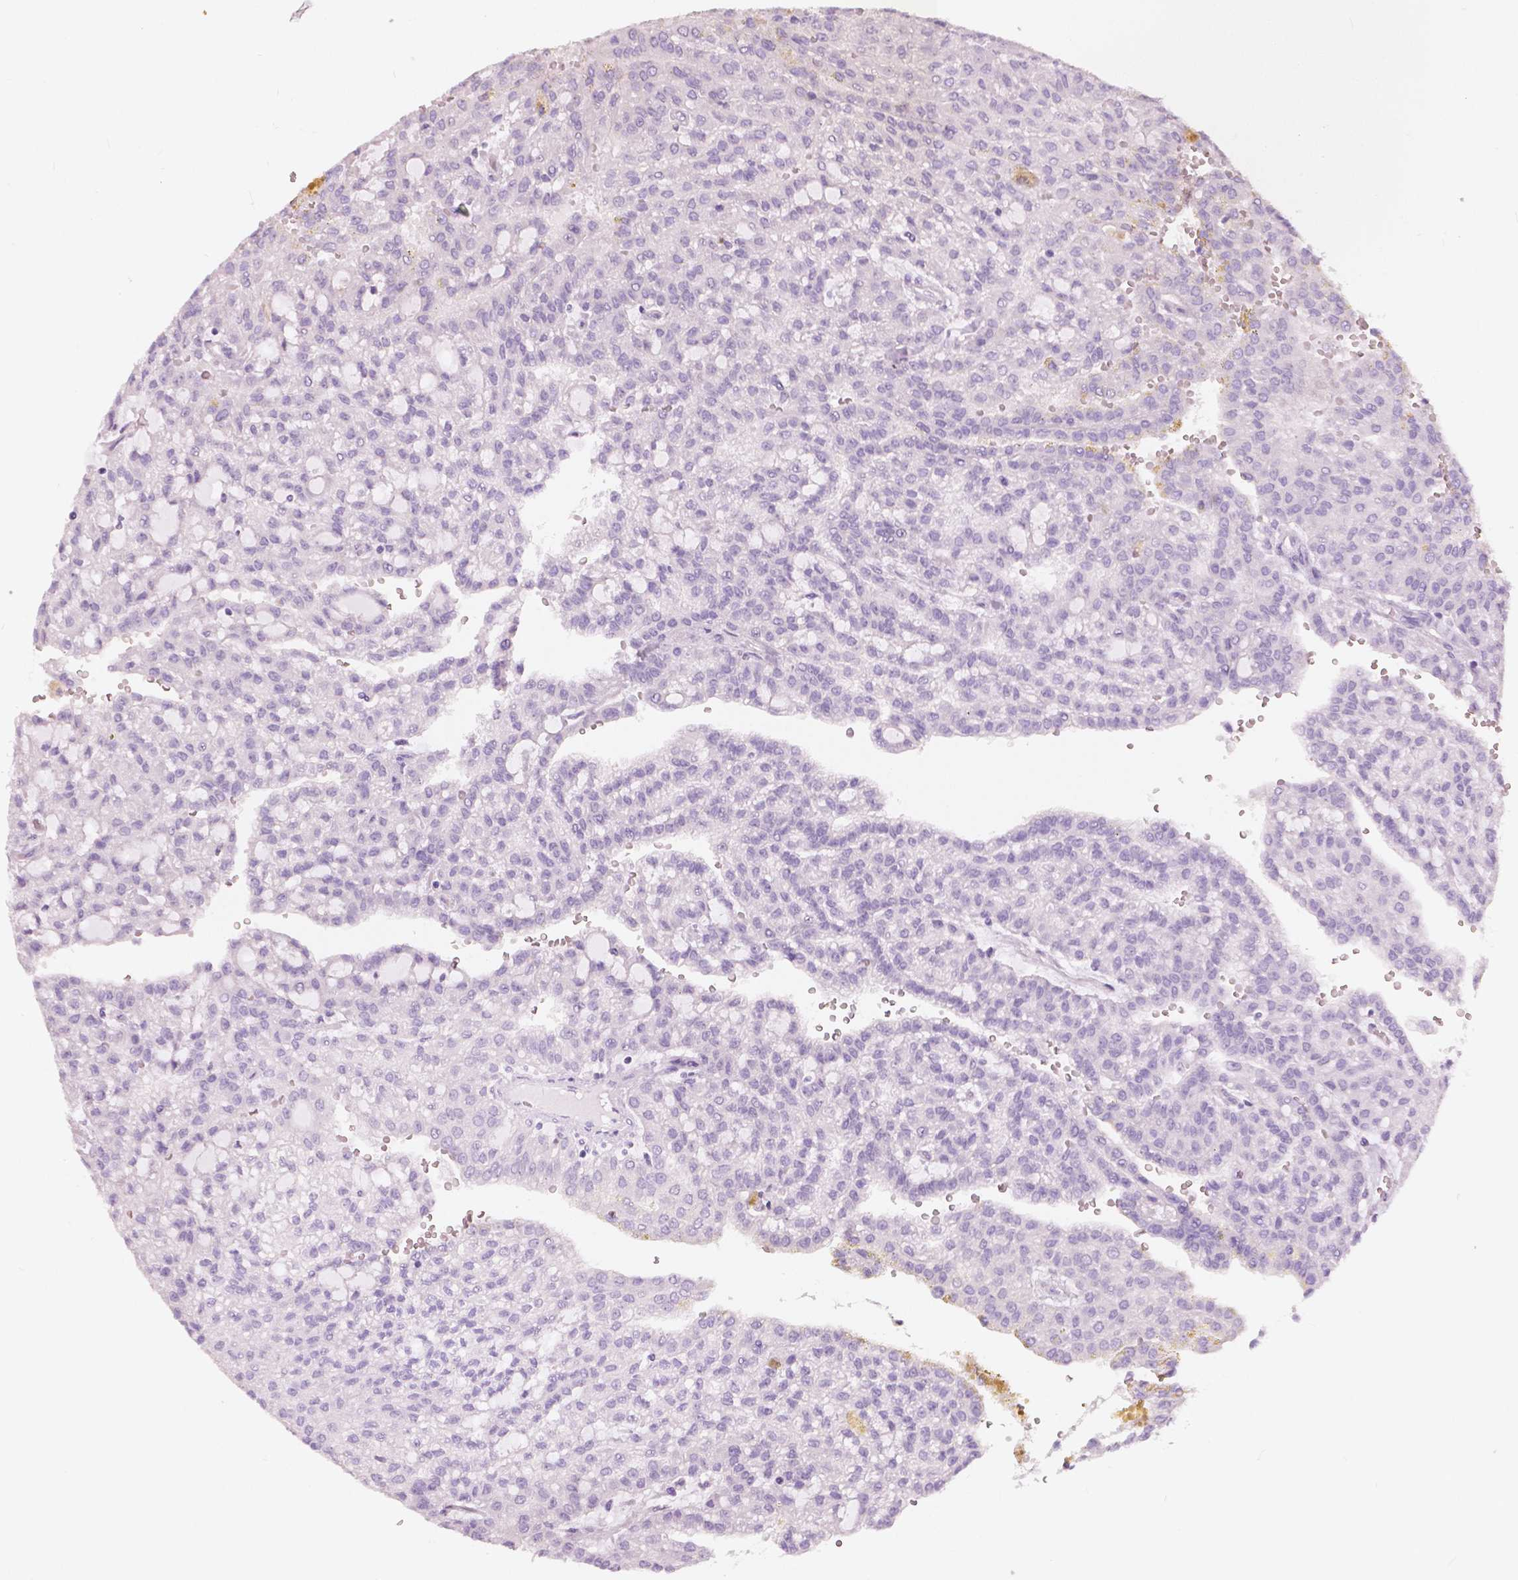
{"staining": {"intensity": "negative", "quantity": "none", "location": "none"}, "tissue": "renal cancer", "cell_type": "Tumor cells", "image_type": "cancer", "snomed": [{"axis": "morphology", "description": "Adenocarcinoma, NOS"}, {"axis": "topography", "description": "Kidney"}], "caption": "High power microscopy photomicrograph of an immunohistochemistry (IHC) photomicrograph of renal cancer, revealing no significant positivity in tumor cells.", "gene": "A4GNT", "patient": {"sex": "male", "age": 63}}